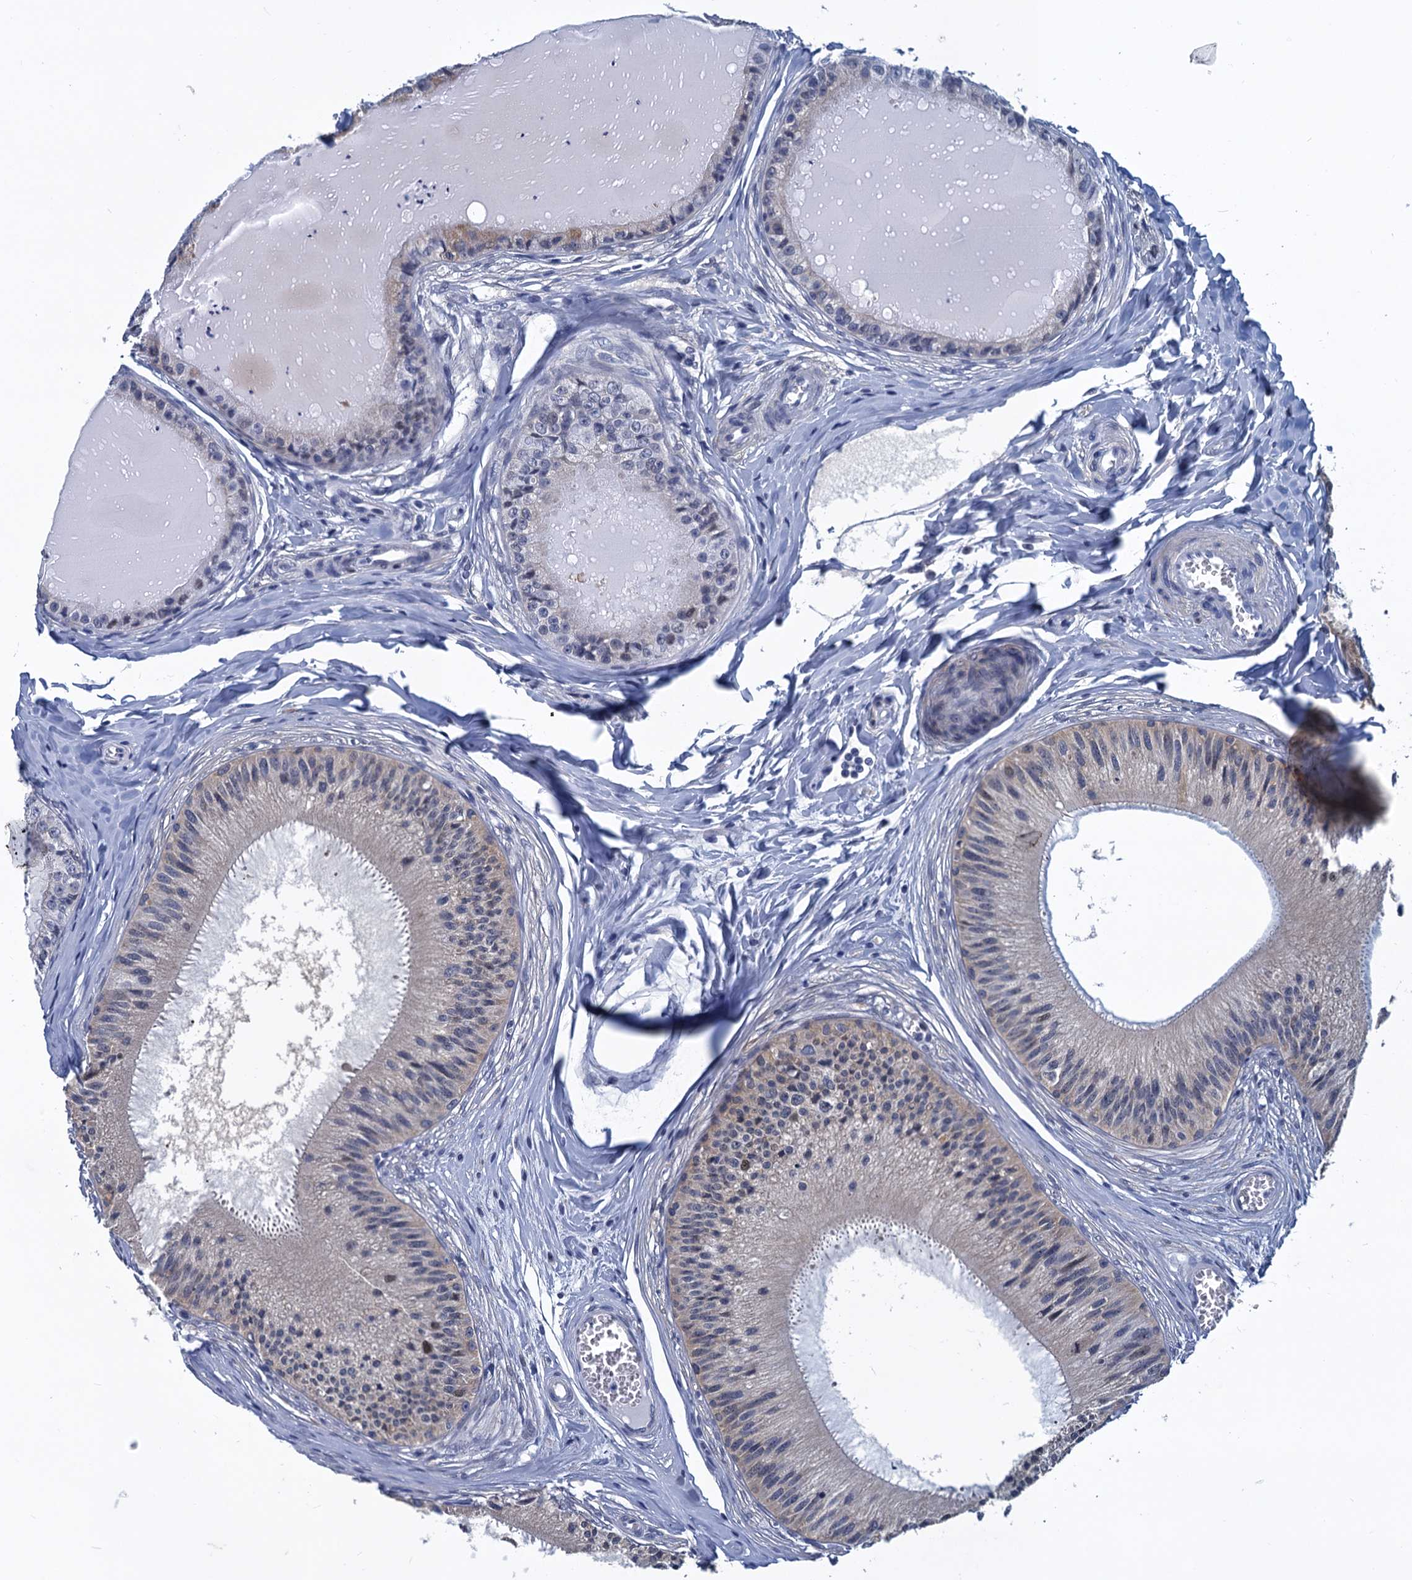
{"staining": {"intensity": "moderate", "quantity": "25%-75%", "location": "cytoplasmic/membranous"}, "tissue": "epididymis", "cell_type": "Glandular cells", "image_type": "normal", "snomed": [{"axis": "morphology", "description": "Normal tissue, NOS"}, {"axis": "topography", "description": "Epididymis"}], "caption": "A medium amount of moderate cytoplasmic/membranous expression is identified in about 25%-75% of glandular cells in unremarkable epididymis. The protein of interest is stained brown, and the nuclei are stained in blue (DAB (3,3'-diaminobenzidine) IHC with brightfield microscopy, high magnification).", "gene": "GINS3", "patient": {"sex": "male", "age": 31}}